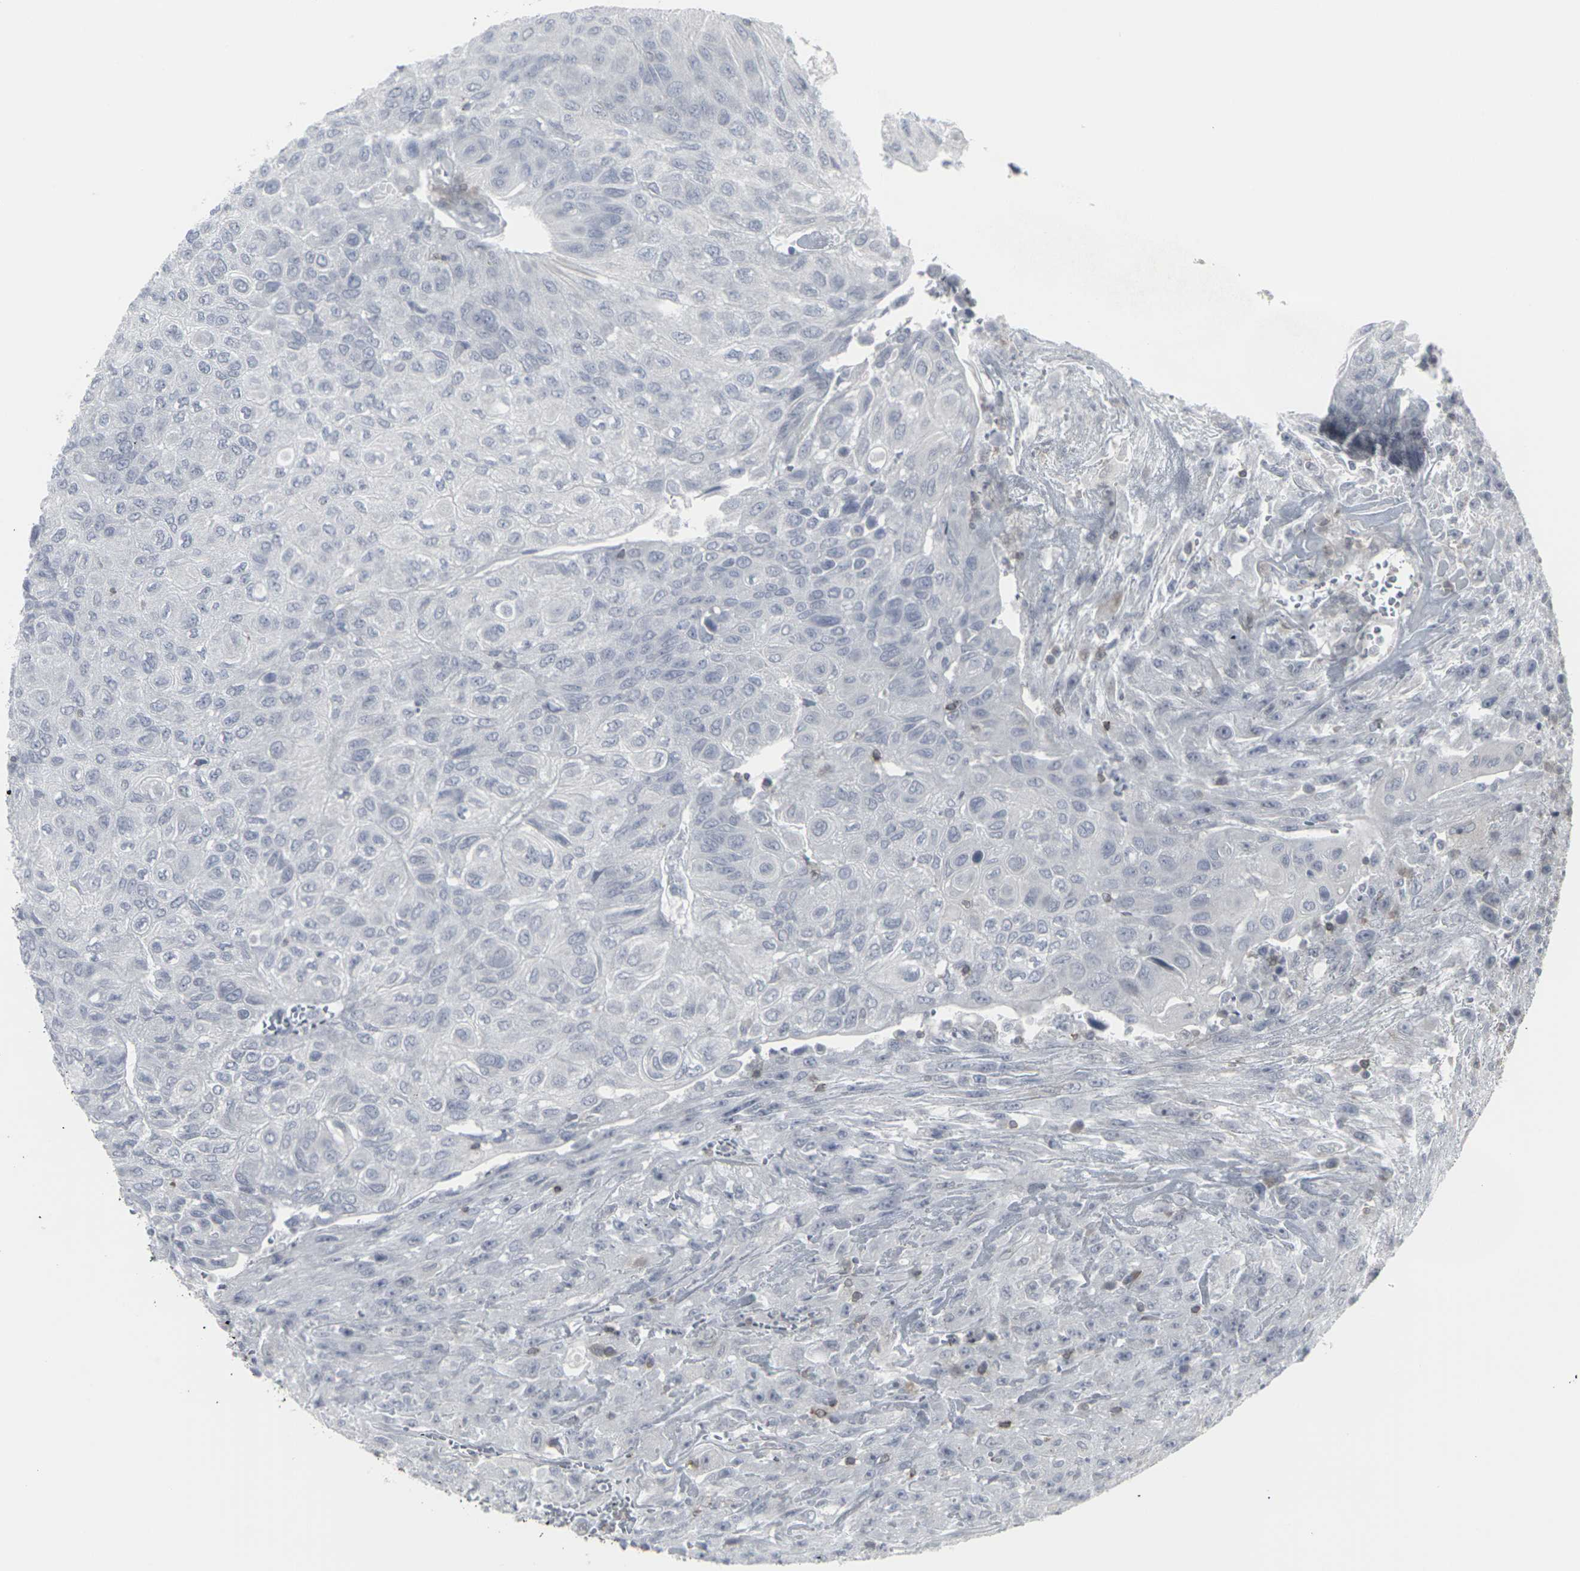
{"staining": {"intensity": "negative", "quantity": "none", "location": "none"}, "tissue": "urothelial cancer", "cell_type": "Tumor cells", "image_type": "cancer", "snomed": [{"axis": "morphology", "description": "Urothelial carcinoma, High grade"}, {"axis": "topography", "description": "Urinary bladder"}], "caption": "An immunohistochemistry image of urothelial cancer is shown. There is no staining in tumor cells of urothelial cancer. Nuclei are stained in blue.", "gene": "APOBEC2", "patient": {"sex": "male", "age": 66}}